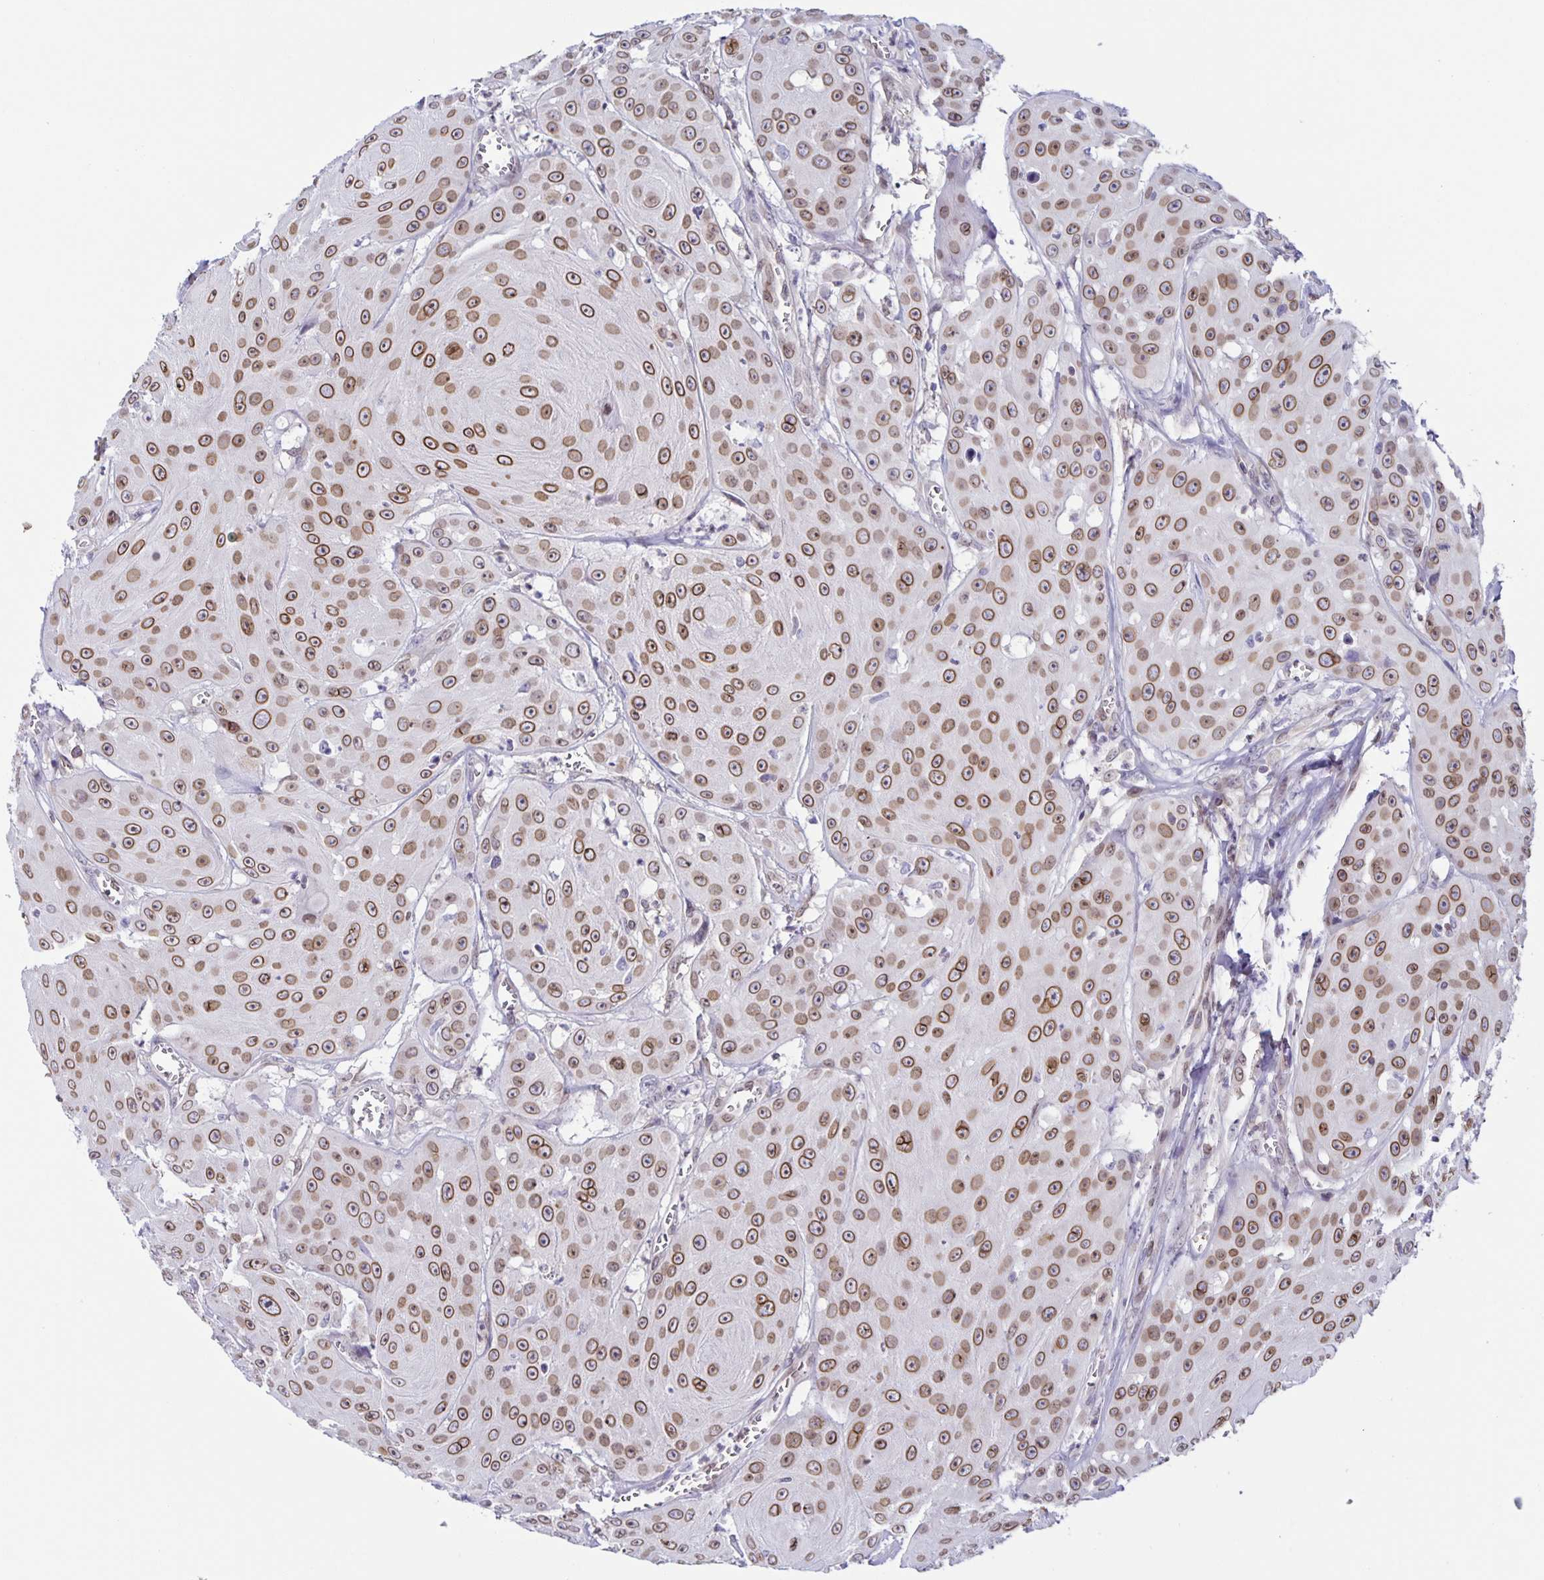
{"staining": {"intensity": "strong", "quantity": ">75%", "location": "cytoplasmic/membranous,nuclear"}, "tissue": "head and neck cancer", "cell_type": "Tumor cells", "image_type": "cancer", "snomed": [{"axis": "morphology", "description": "Squamous cell carcinoma, NOS"}, {"axis": "topography", "description": "Oral tissue"}, {"axis": "topography", "description": "Head-Neck"}], "caption": "A photomicrograph of head and neck cancer stained for a protein reveals strong cytoplasmic/membranous and nuclear brown staining in tumor cells. (Stains: DAB (3,3'-diaminobenzidine) in brown, nuclei in blue, Microscopy: brightfield microscopy at high magnification).", "gene": "SYNE2", "patient": {"sex": "male", "age": 81}}